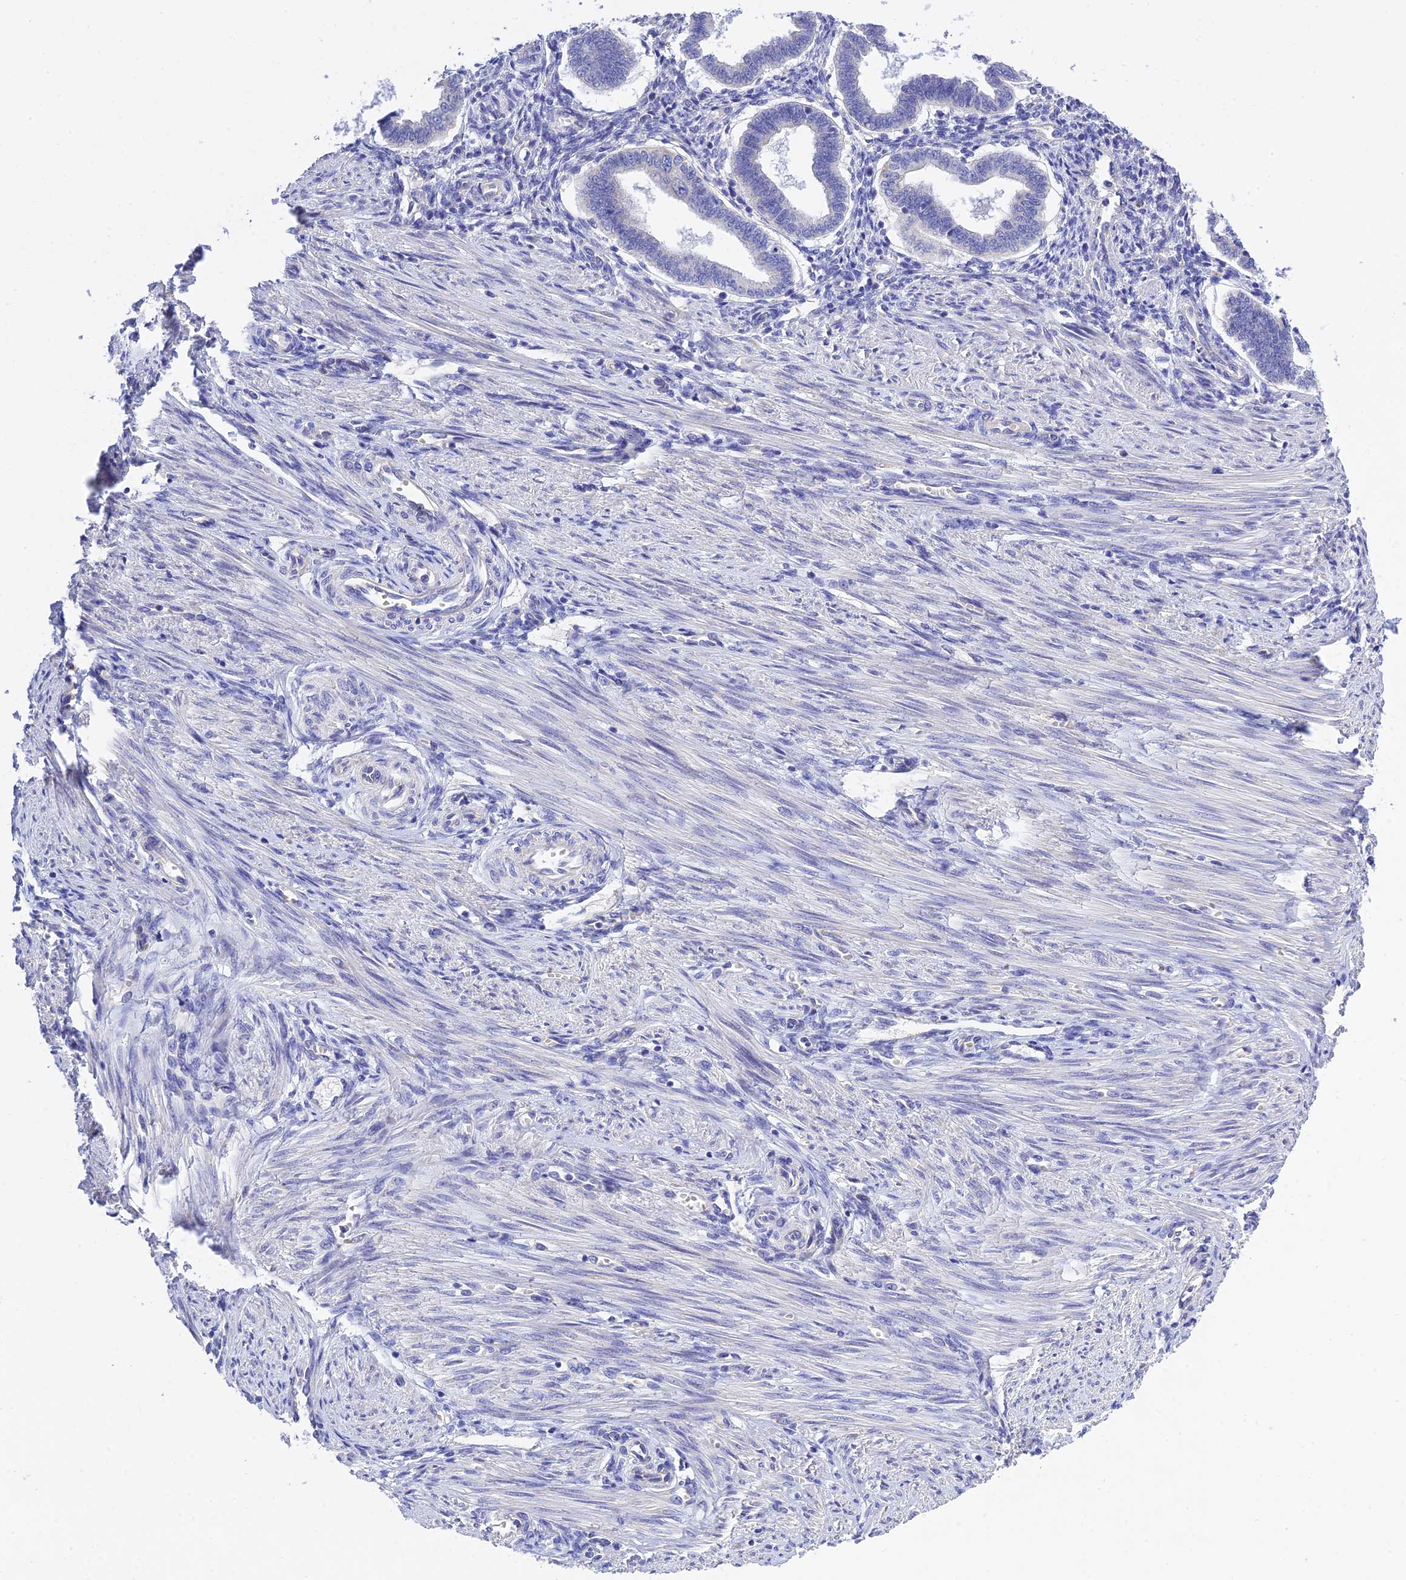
{"staining": {"intensity": "negative", "quantity": "none", "location": "none"}, "tissue": "endometrium", "cell_type": "Cells in endometrial stroma", "image_type": "normal", "snomed": [{"axis": "morphology", "description": "Normal tissue, NOS"}, {"axis": "topography", "description": "Endometrium"}], "caption": "IHC of benign endometrium demonstrates no staining in cells in endometrial stroma.", "gene": "MS4A5", "patient": {"sex": "female", "age": 24}}